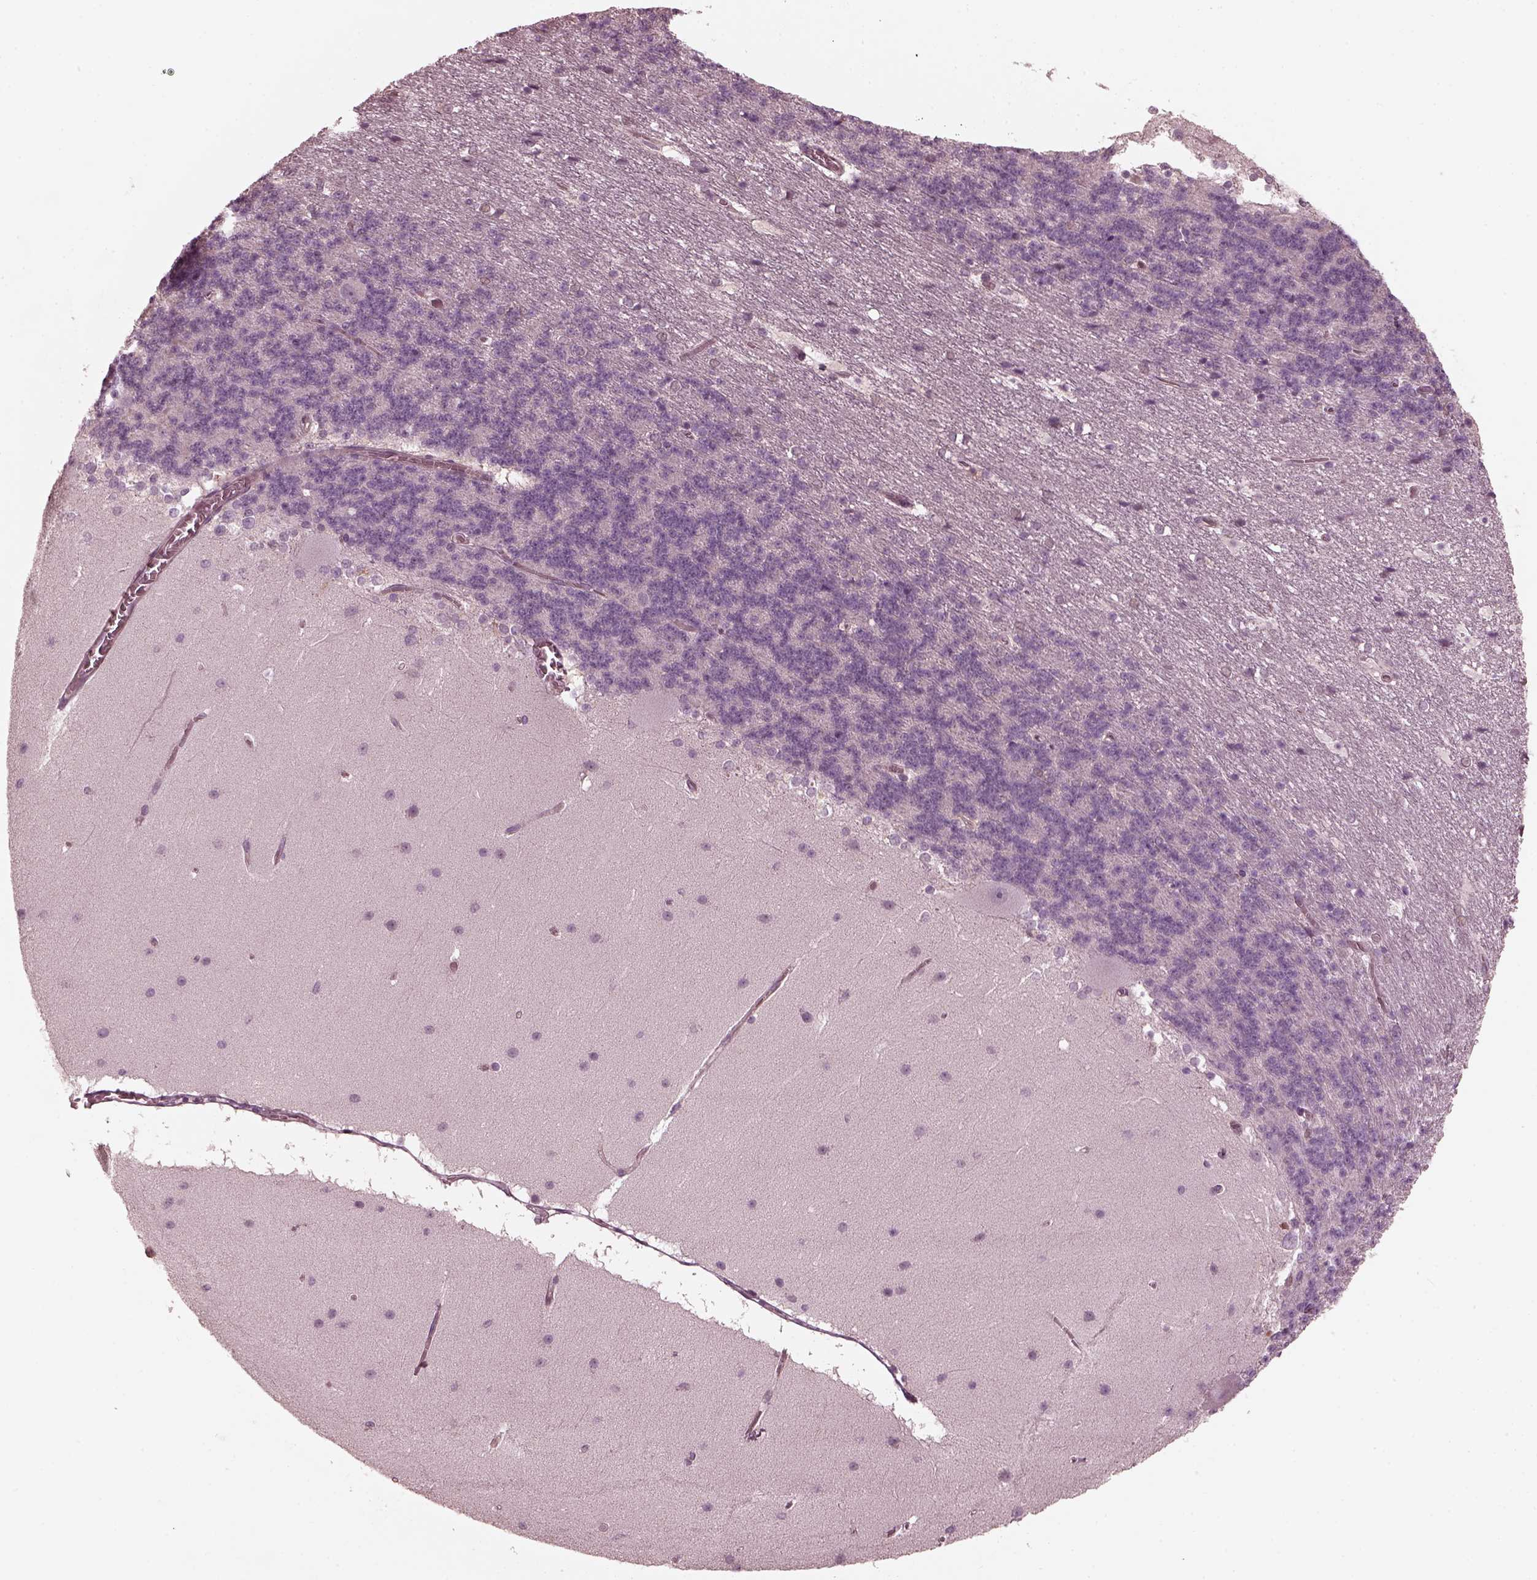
{"staining": {"intensity": "negative", "quantity": "none", "location": "none"}, "tissue": "cerebellum", "cell_type": "Cells in granular layer", "image_type": "normal", "snomed": [{"axis": "morphology", "description": "Normal tissue, NOS"}, {"axis": "topography", "description": "Cerebellum"}], "caption": "Immunohistochemistry of normal cerebellum displays no positivity in cells in granular layer. (Brightfield microscopy of DAB immunohistochemistry (IHC) at high magnification).", "gene": "KIF6", "patient": {"sex": "female", "age": 19}}